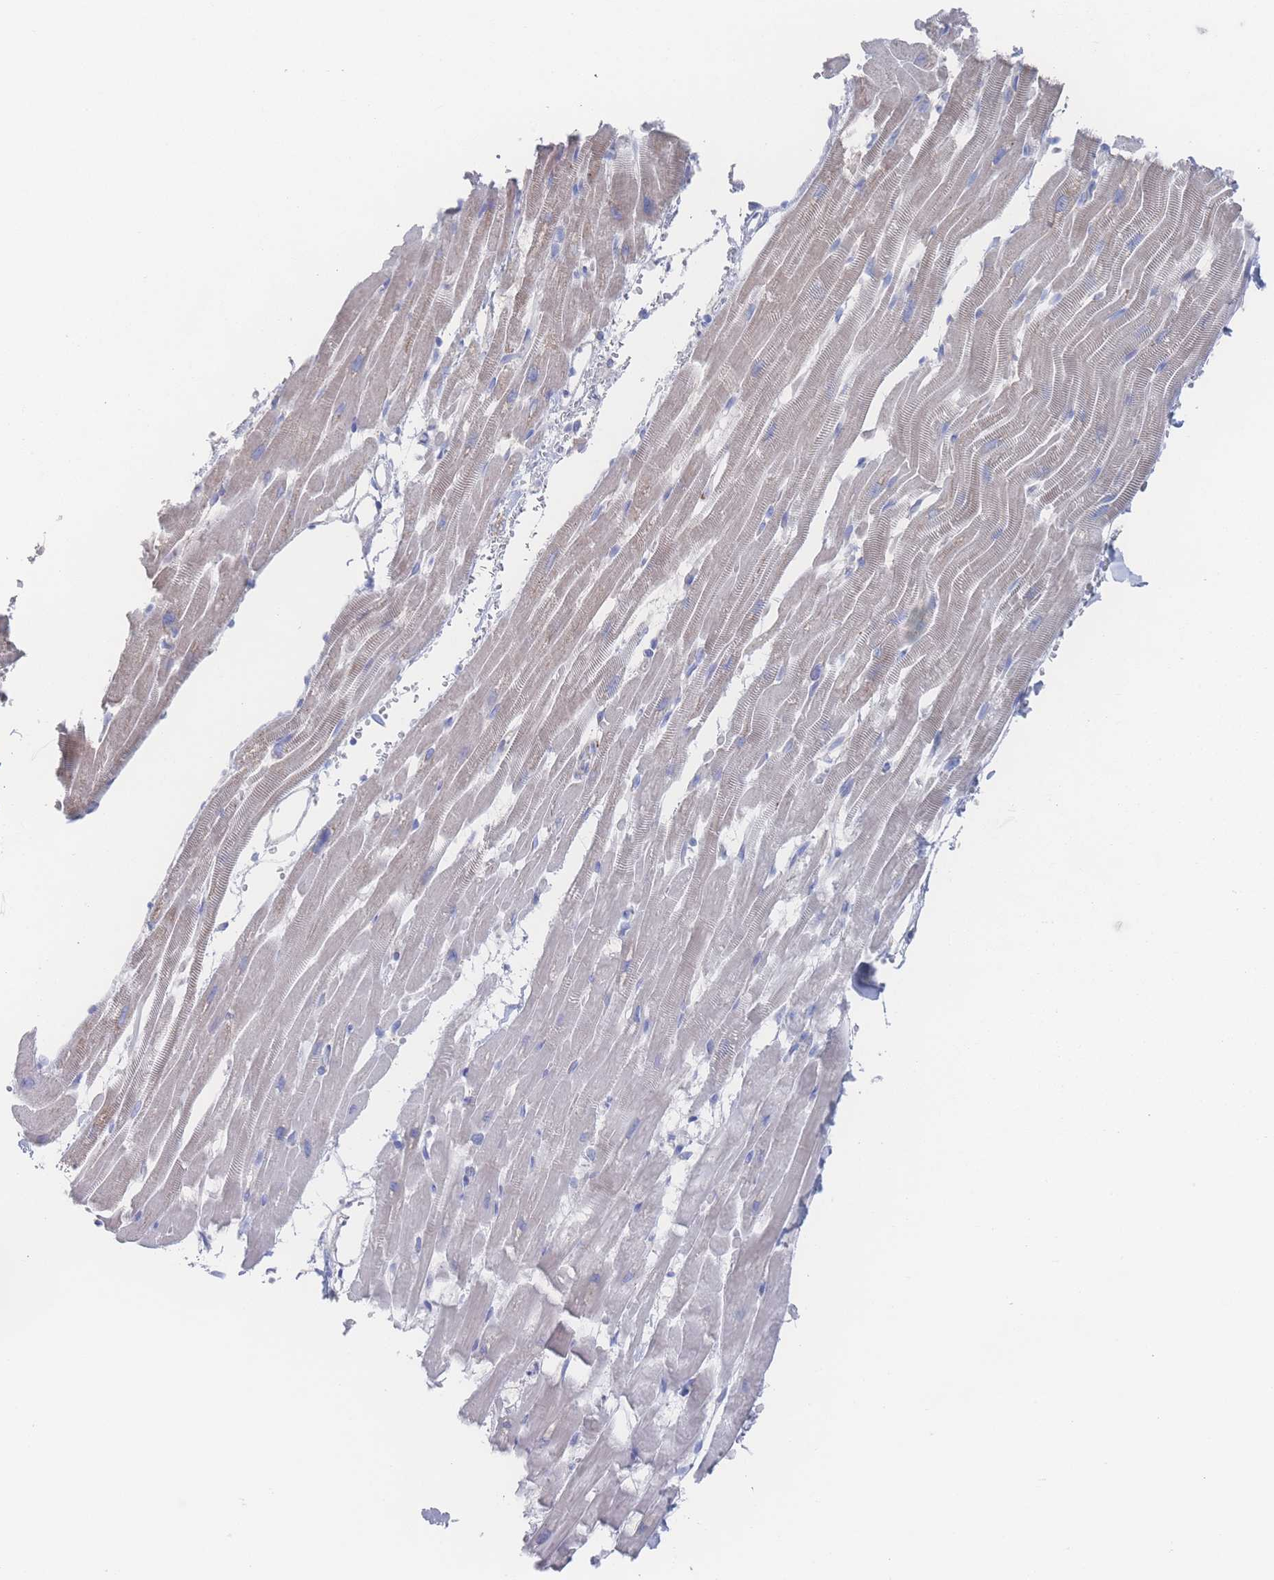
{"staining": {"intensity": "negative", "quantity": "none", "location": "none"}, "tissue": "heart muscle", "cell_type": "Cardiomyocytes", "image_type": "normal", "snomed": [{"axis": "morphology", "description": "Normal tissue, NOS"}, {"axis": "topography", "description": "Heart"}], "caption": "Immunohistochemical staining of normal human heart muscle demonstrates no significant expression in cardiomyocytes. The staining was performed using DAB to visualize the protein expression in brown, while the nuclei were stained in blue with hematoxylin (Magnification: 20x).", "gene": "SNPH", "patient": {"sex": "male", "age": 37}}